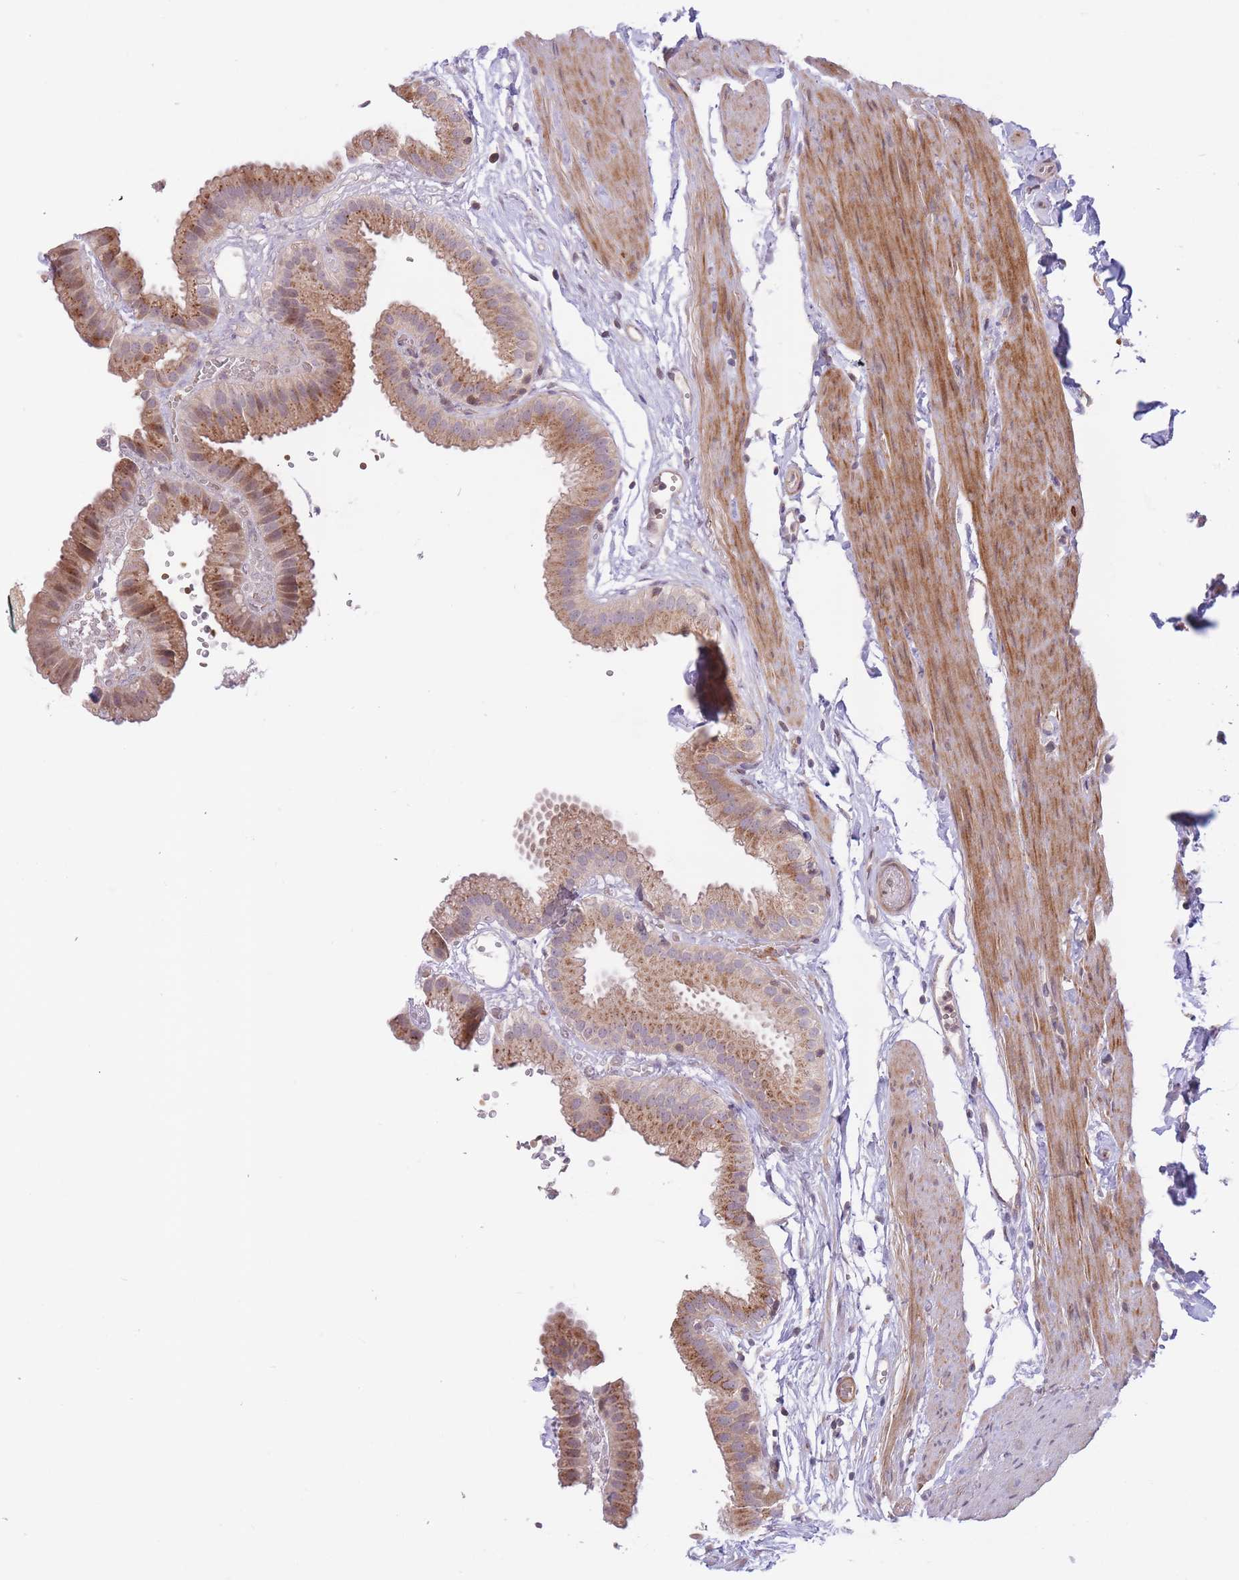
{"staining": {"intensity": "moderate", "quantity": "25%-75%", "location": "cytoplasmic/membranous"}, "tissue": "gallbladder", "cell_type": "Glandular cells", "image_type": "normal", "snomed": [{"axis": "morphology", "description": "Normal tissue, NOS"}, {"axis": "topography", "description": "Gallbladder"}], "caption": "Glandular cells reveal moderate cytoplasmic/membranous staining in about 25%-75% of cells in normal gallbladder. The staining was performed using DAB, with brown indicating positive protein expression. Nuclei are stained blue with hematoxylin.", "gene": "FUT3", "patient": {"sex": "female", "age": 61}}